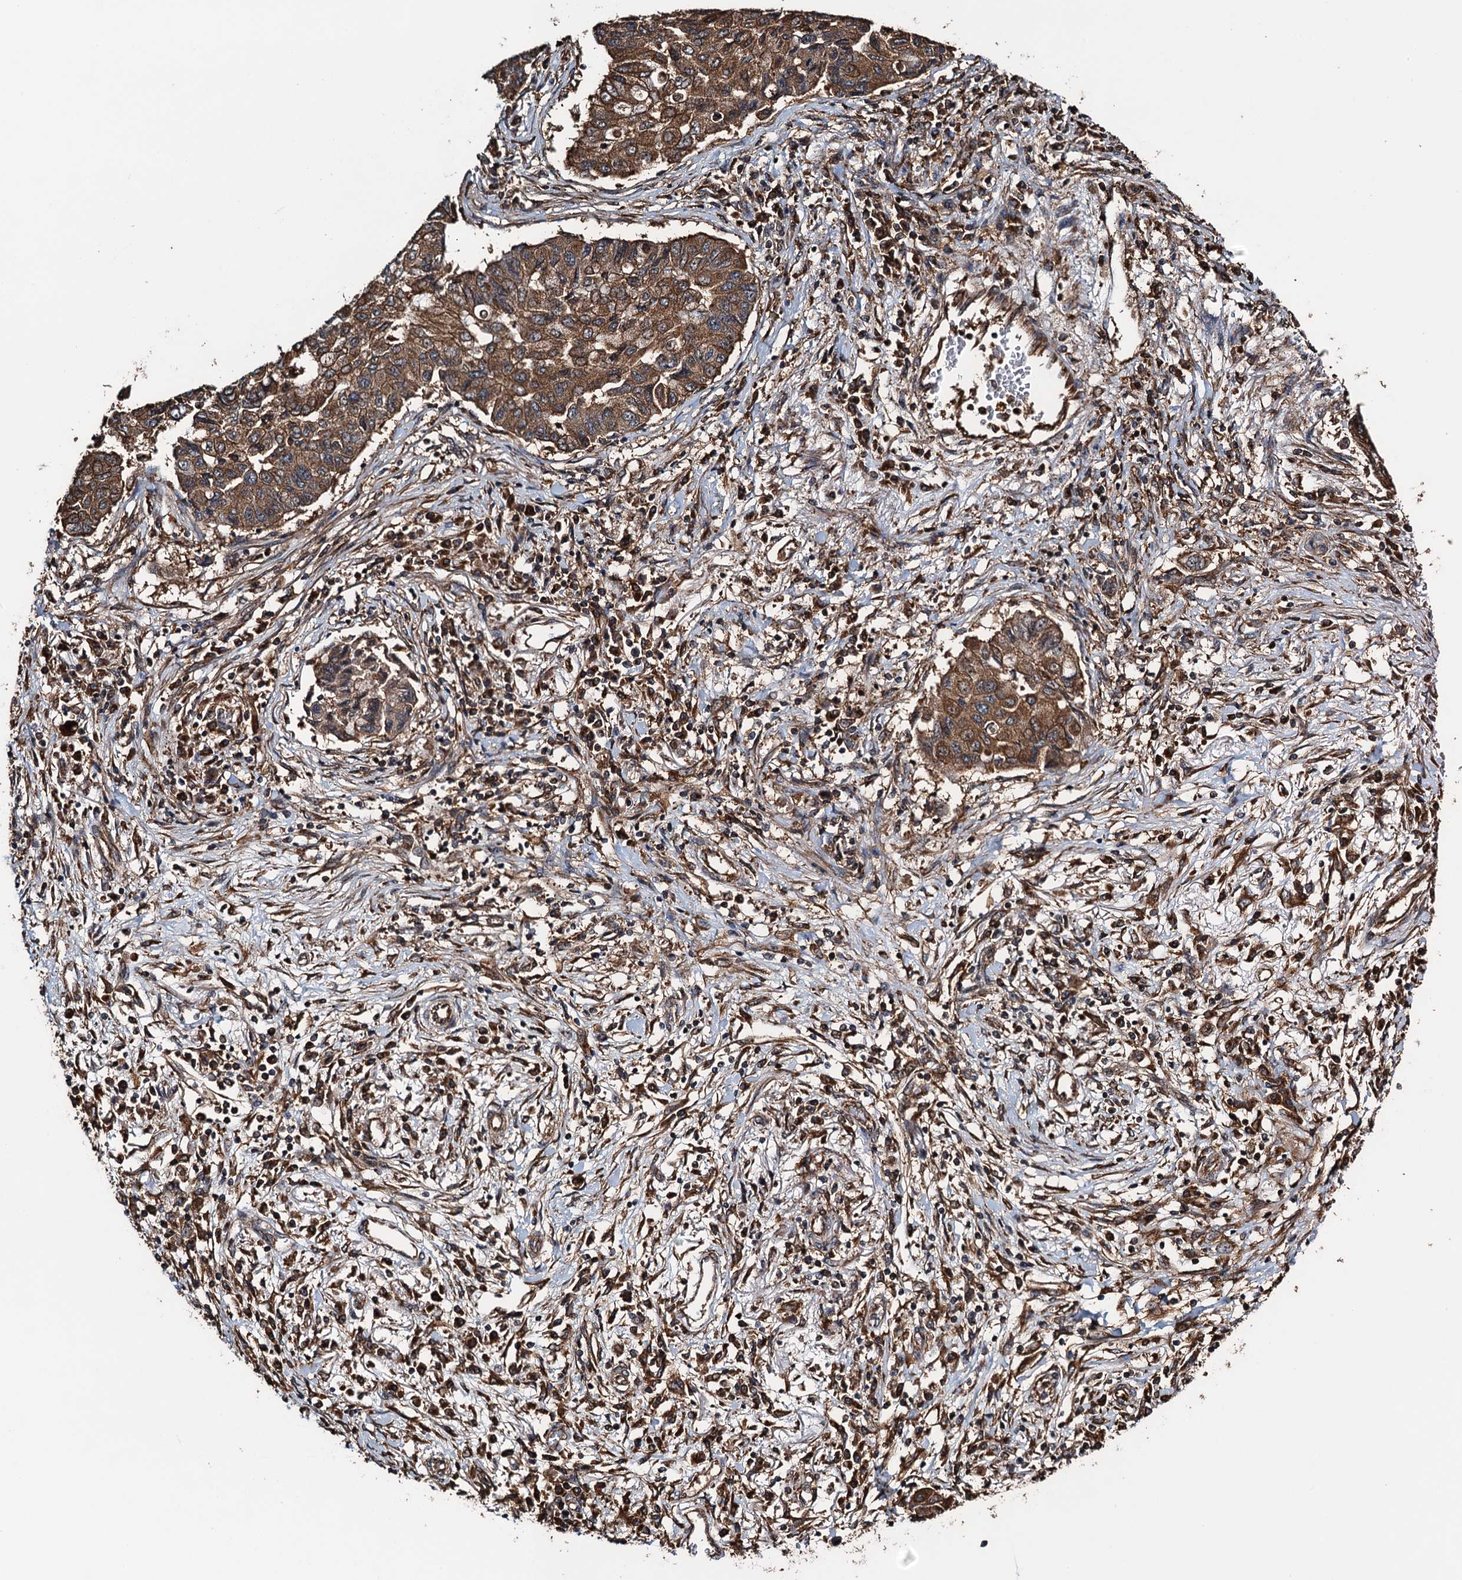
{"staining": {"intensity": "moderate", "quantity": ">75%", "location": "cytoplasmic/membranous"}, "tissue": "lung cancer", "cell_type": "Tumor cells", "image_type": "cancer", "snomed": [{"axis": "morphology", "description": "Squamous cell carcinoma, NOS"}, {"axis": "topography", "description": "Lung"}], "caption": "Lung cancer stained with a brown dye reveals moderate cytoplasmic/membranous positive positivity in approximately >75% of tumor cells.", "gene": "WHAMM", "patient": {"sex": "male", "age": 74}}